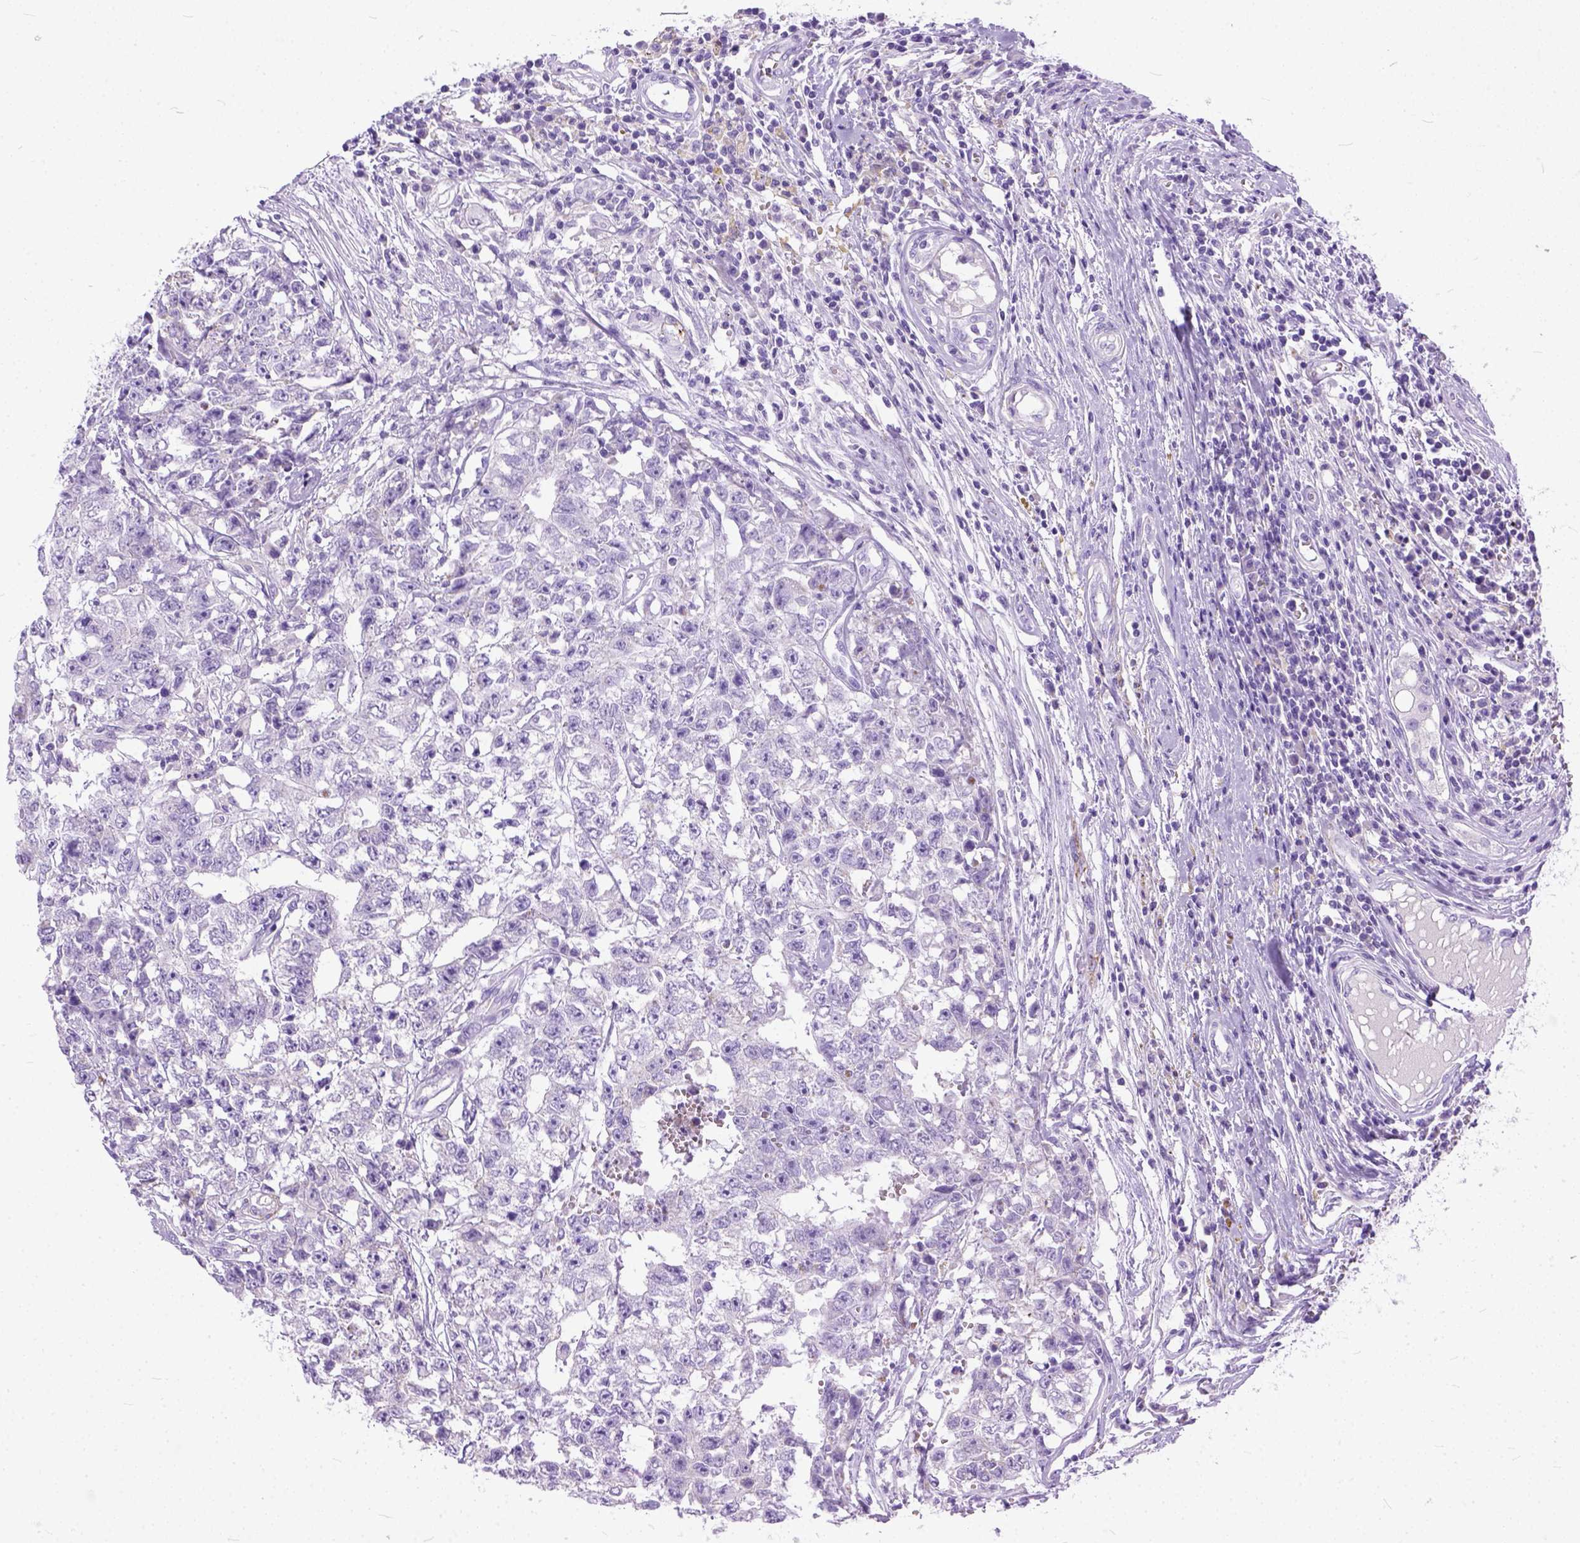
{"staining": {"intensity": "negative", "quantity": "none", "location": "none"}, "tissue": "testis cancer", "cell_type": "Tumor cells", "image_type": "cancer", "snomed": [{"axis": "morphology", "description": "Carcinoma, Embryonal, NOS"}, {"axis": "topography", "description": "Testis"}], "caption": "Immunohistochemistry of testis cancer (embryonal carcinoma) exhibits no expression in tumor cells.", "gene": "PLK5", "patient": {"sex": "male", "age": 36}}